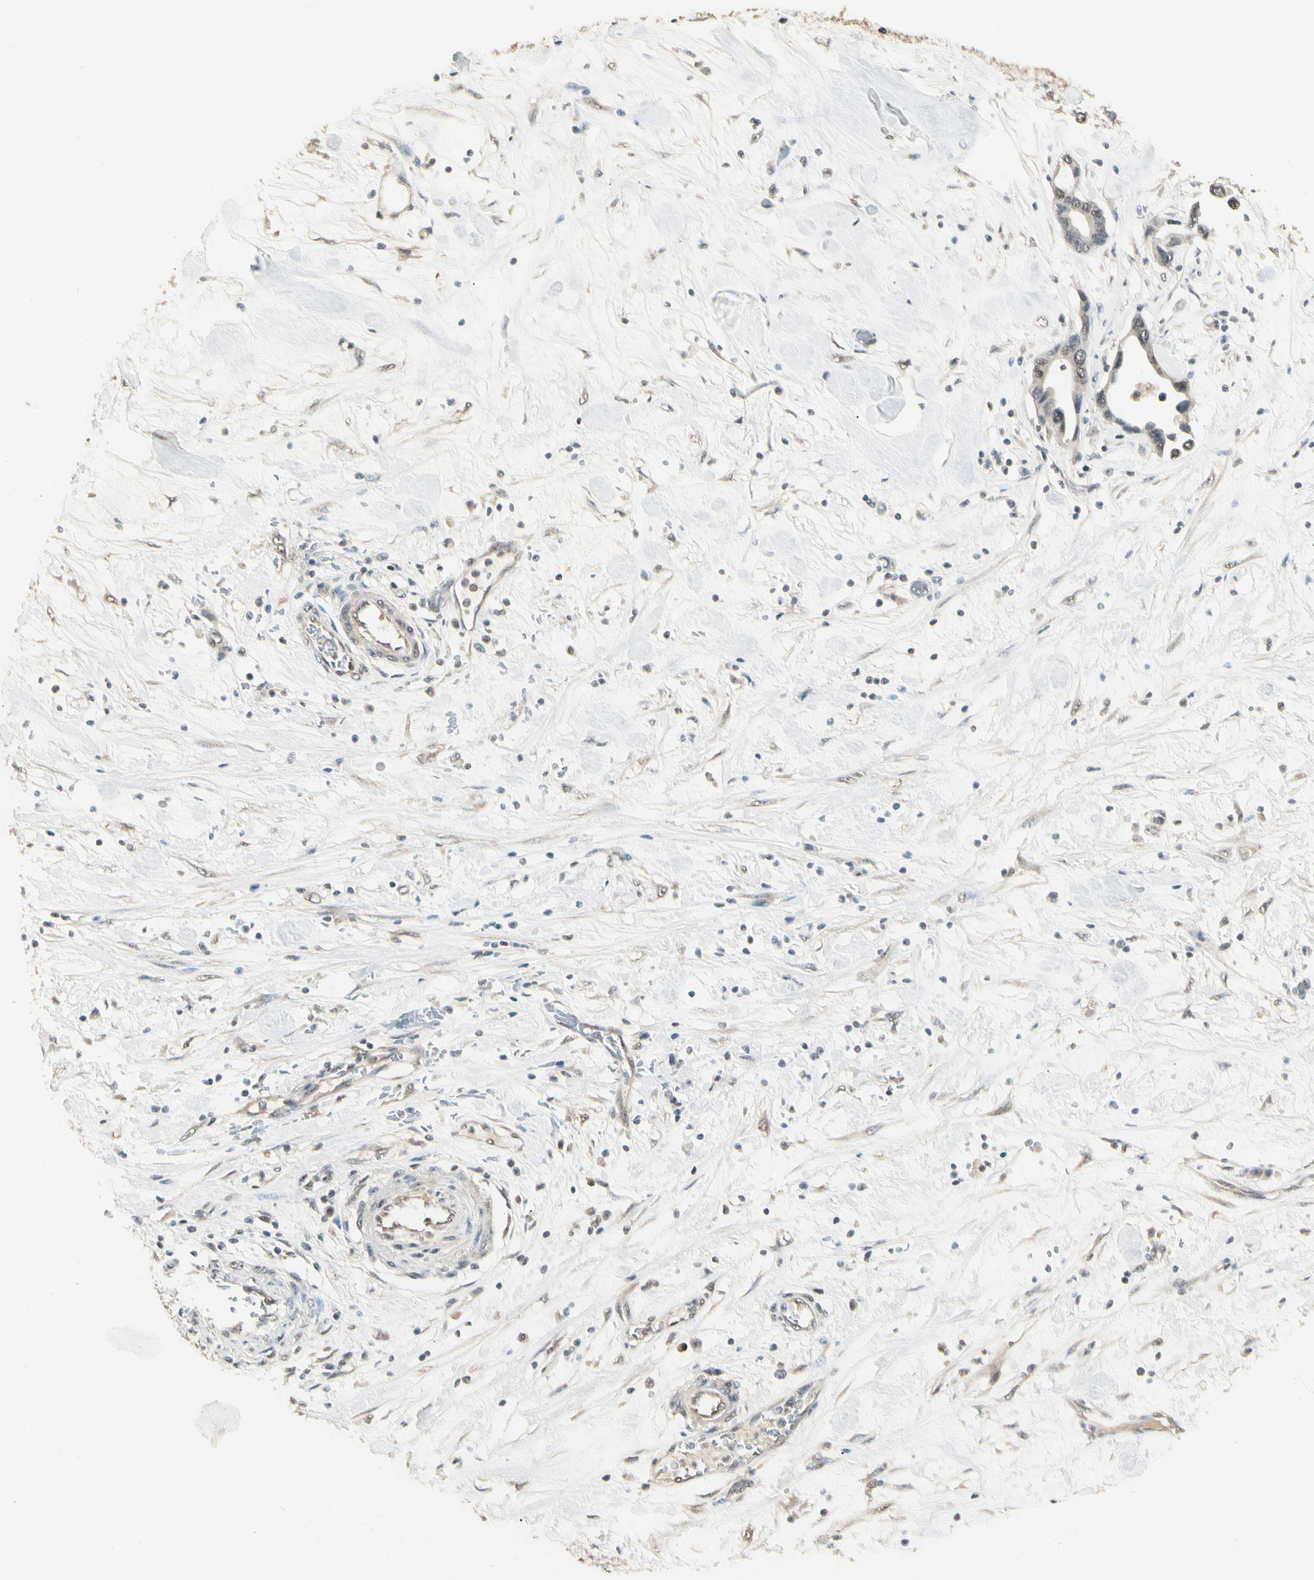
{"staining": {"intensity": "weak", "quantity": "<25%", "location": "nuclear"}, "tissue": "pancreatic cancer", "cell_type": "Tumor cells", "image_type": "cancer", "snomed": [{"axis": "morphology", "description": "Adenocarcinoma, NOS"}, {"axis": "topography", "description": "Pancreas"}], "caption": "The photomicrograph demonstrates no staining of tumor cells in pancreatic adenocarcinoma.", "gene": "SGCA", "patient": {"sex": "female", "age": 57}}